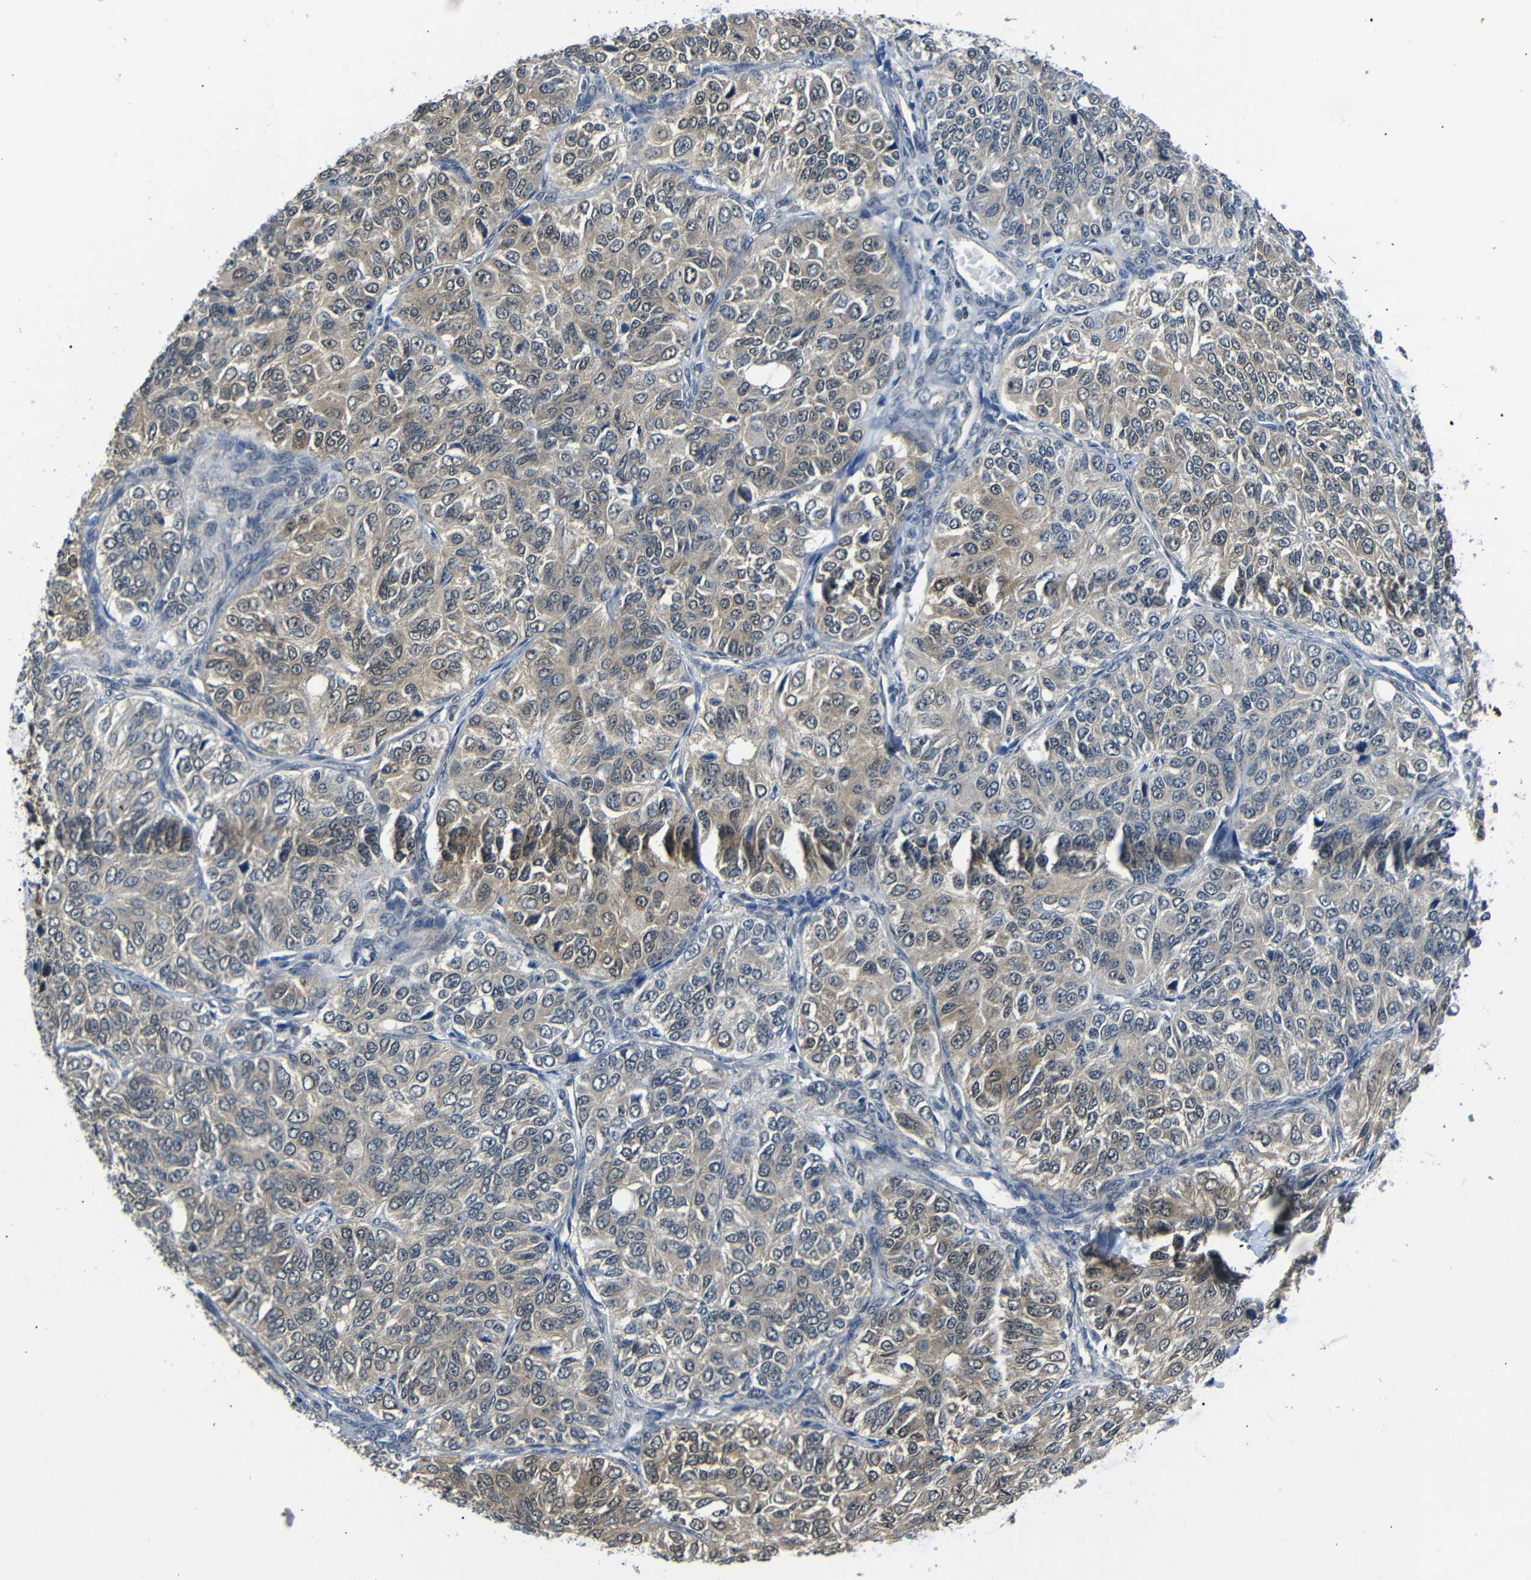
{"staining": {"intensity": "weak", "quantity": "25%-75%", "location": "cytoplasmic/membranous"}, "tissue": "ovarian cancer", "cell_type": "Tumor cells", "image_type": "cancer", "snomed": [{"axis": "morphology", "description": "Carcinoma, endometroid"}, {"axis": "topography", "description": "Ovary"}], "caption": "Ovarian cancer (endometroid carcinoma) was stained to show a protein in brown. There is low levels of weak cytoplasmic/membranous expression in approximately 25%-75% of tumor cells. (DAB (3,3'-diaminobenzidine) = brown stain, brightfield microscopy at high magnification).", "gene": "UBXN1", "patient": {"sex": "female", "age": 51}}